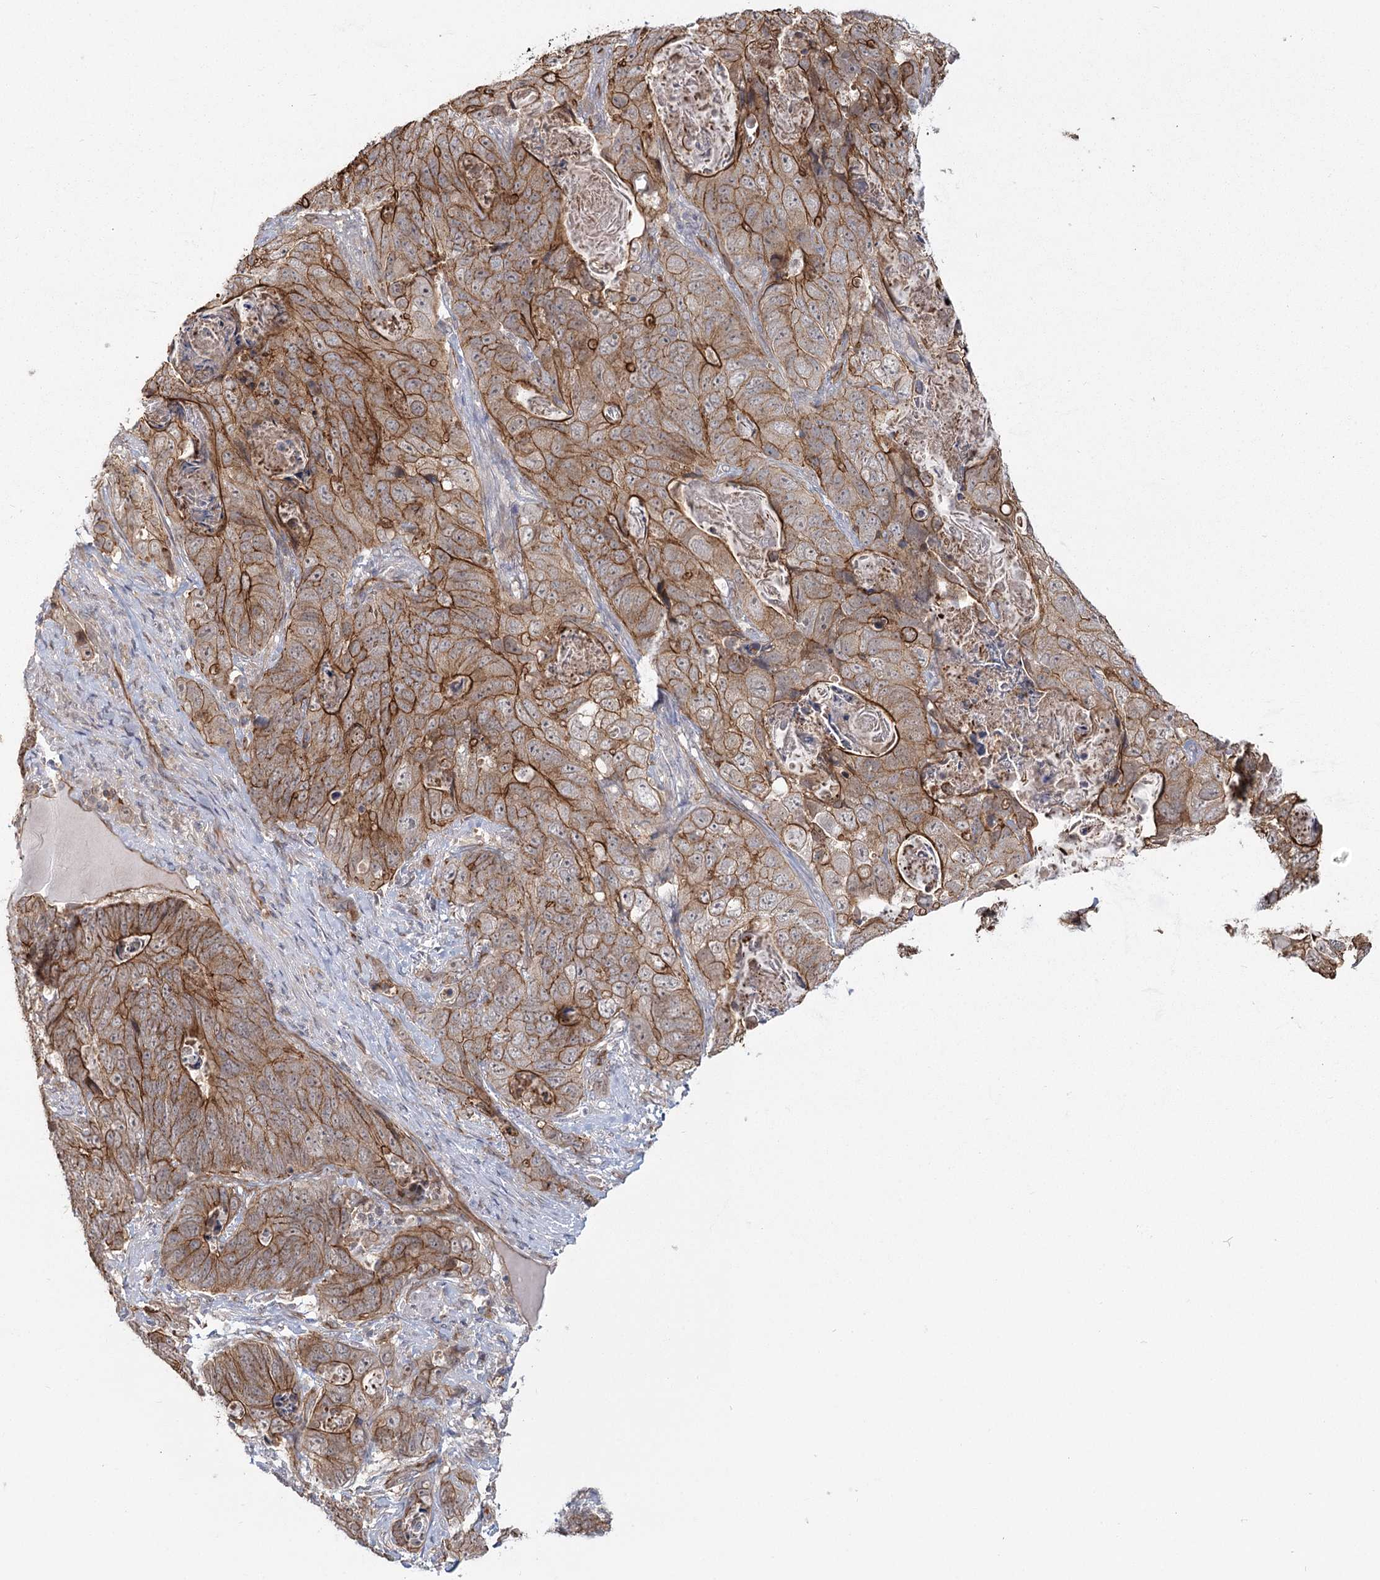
{"staining": {"intensity": "moderate", "quantity": ">75%", "location": "cytoplasmic/membranous"}, "tissue": "stomach cancer", "cell_type": "Tumor cells", "image_type": "cancer", "snomed": [{"axis": "morphology", "description": "Normal tissue, NOS"}, {"axis": "morphology", "description": "Adenocarcinoma, NOS"}, {"axis": "topography", "description": "Stomach"}], "caption": "Immunohistochemical staining of adenocarcinoma (stomach) displays moderate cytoplasmic/membranous protein positivity in about >75% of tumor cells.", "gene": "RPP14", "patient": {"sex": "female", "age": 89}}